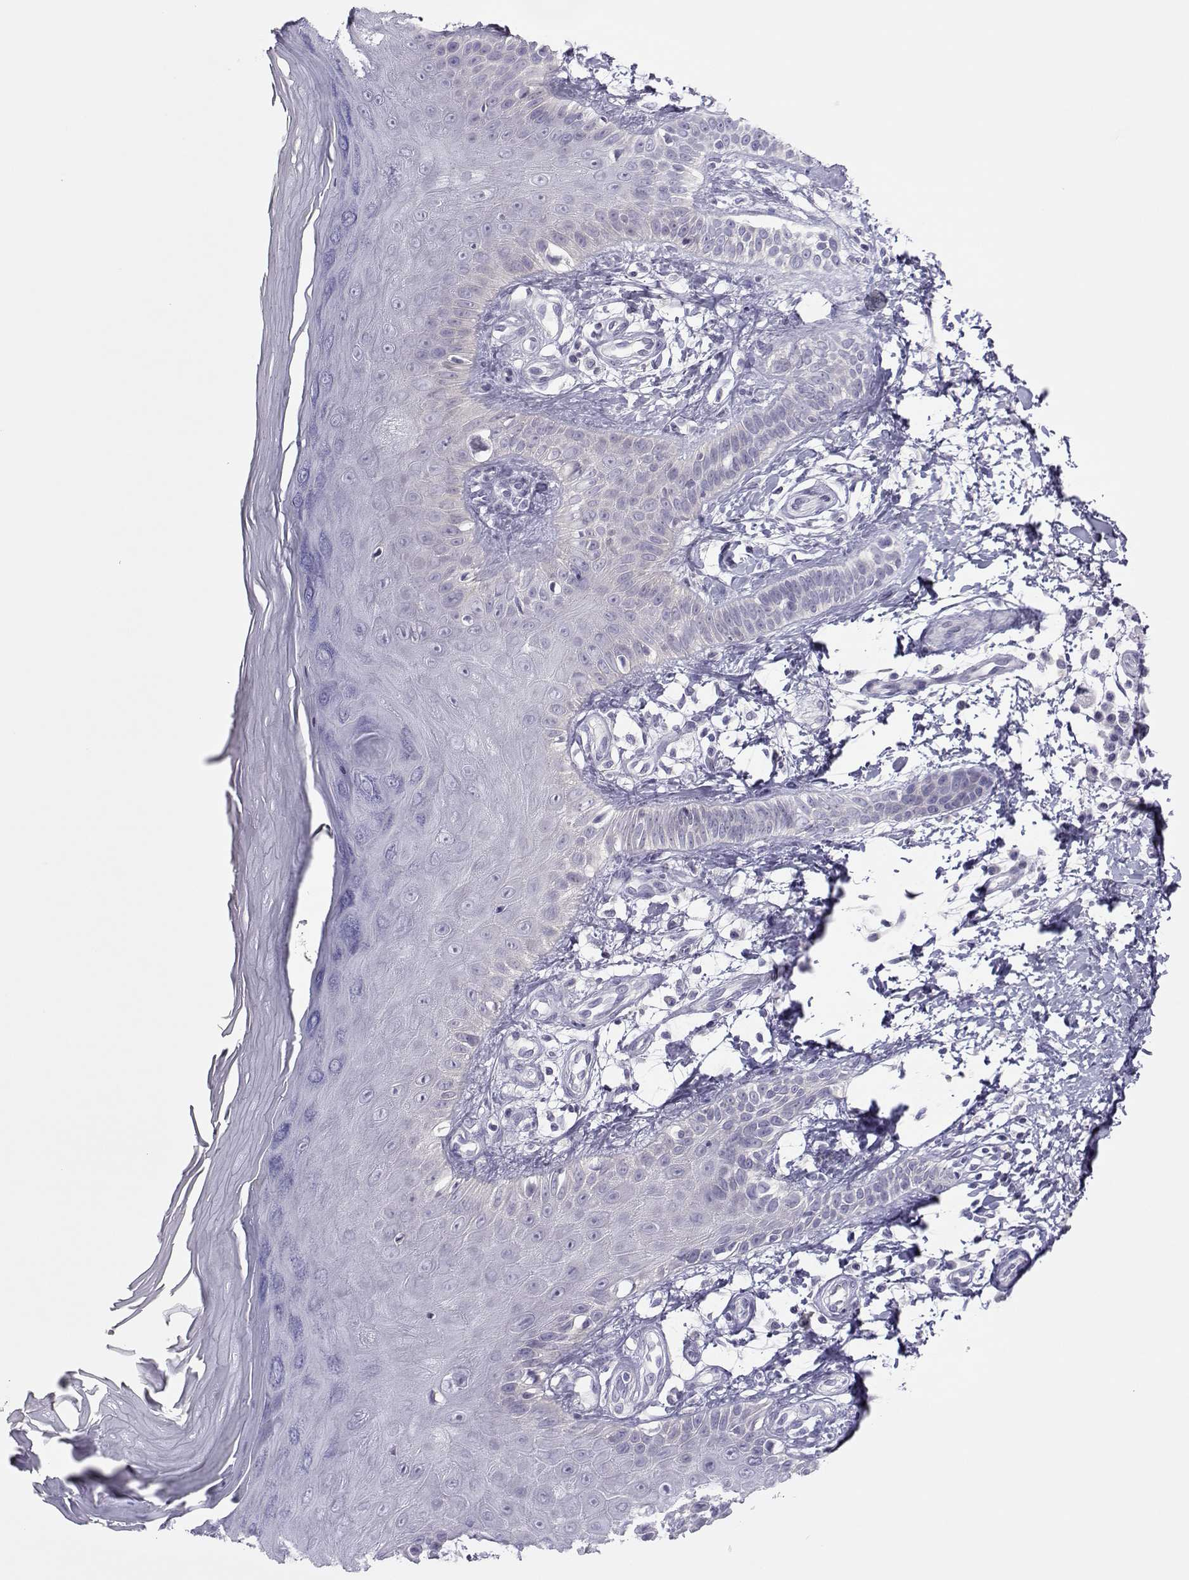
{"staining": {"intensity": "negative", "quantity": "none", "location": "none"}, "tissue": "skin", "cell_type": "Fibroblasts", "image_type": "normal", "snomed": [{"axis": "morphology", "description": "Normal tissue, NOS"}, {"axis": "morphology", "description": "Inflammation, NOS"}, {"axis": "morphology", "description": "Fibrosis, NOS"}, {"axis": "topography", "description": "Skin"}], "caption": "Histopathology image shows no protein expression in fibroblasts of normal skin. (Immunohistochemistry, brightfield microscopy, high magnification).", "gene": "TRPM7", "patient": {"sex": "male", "age": 71}}